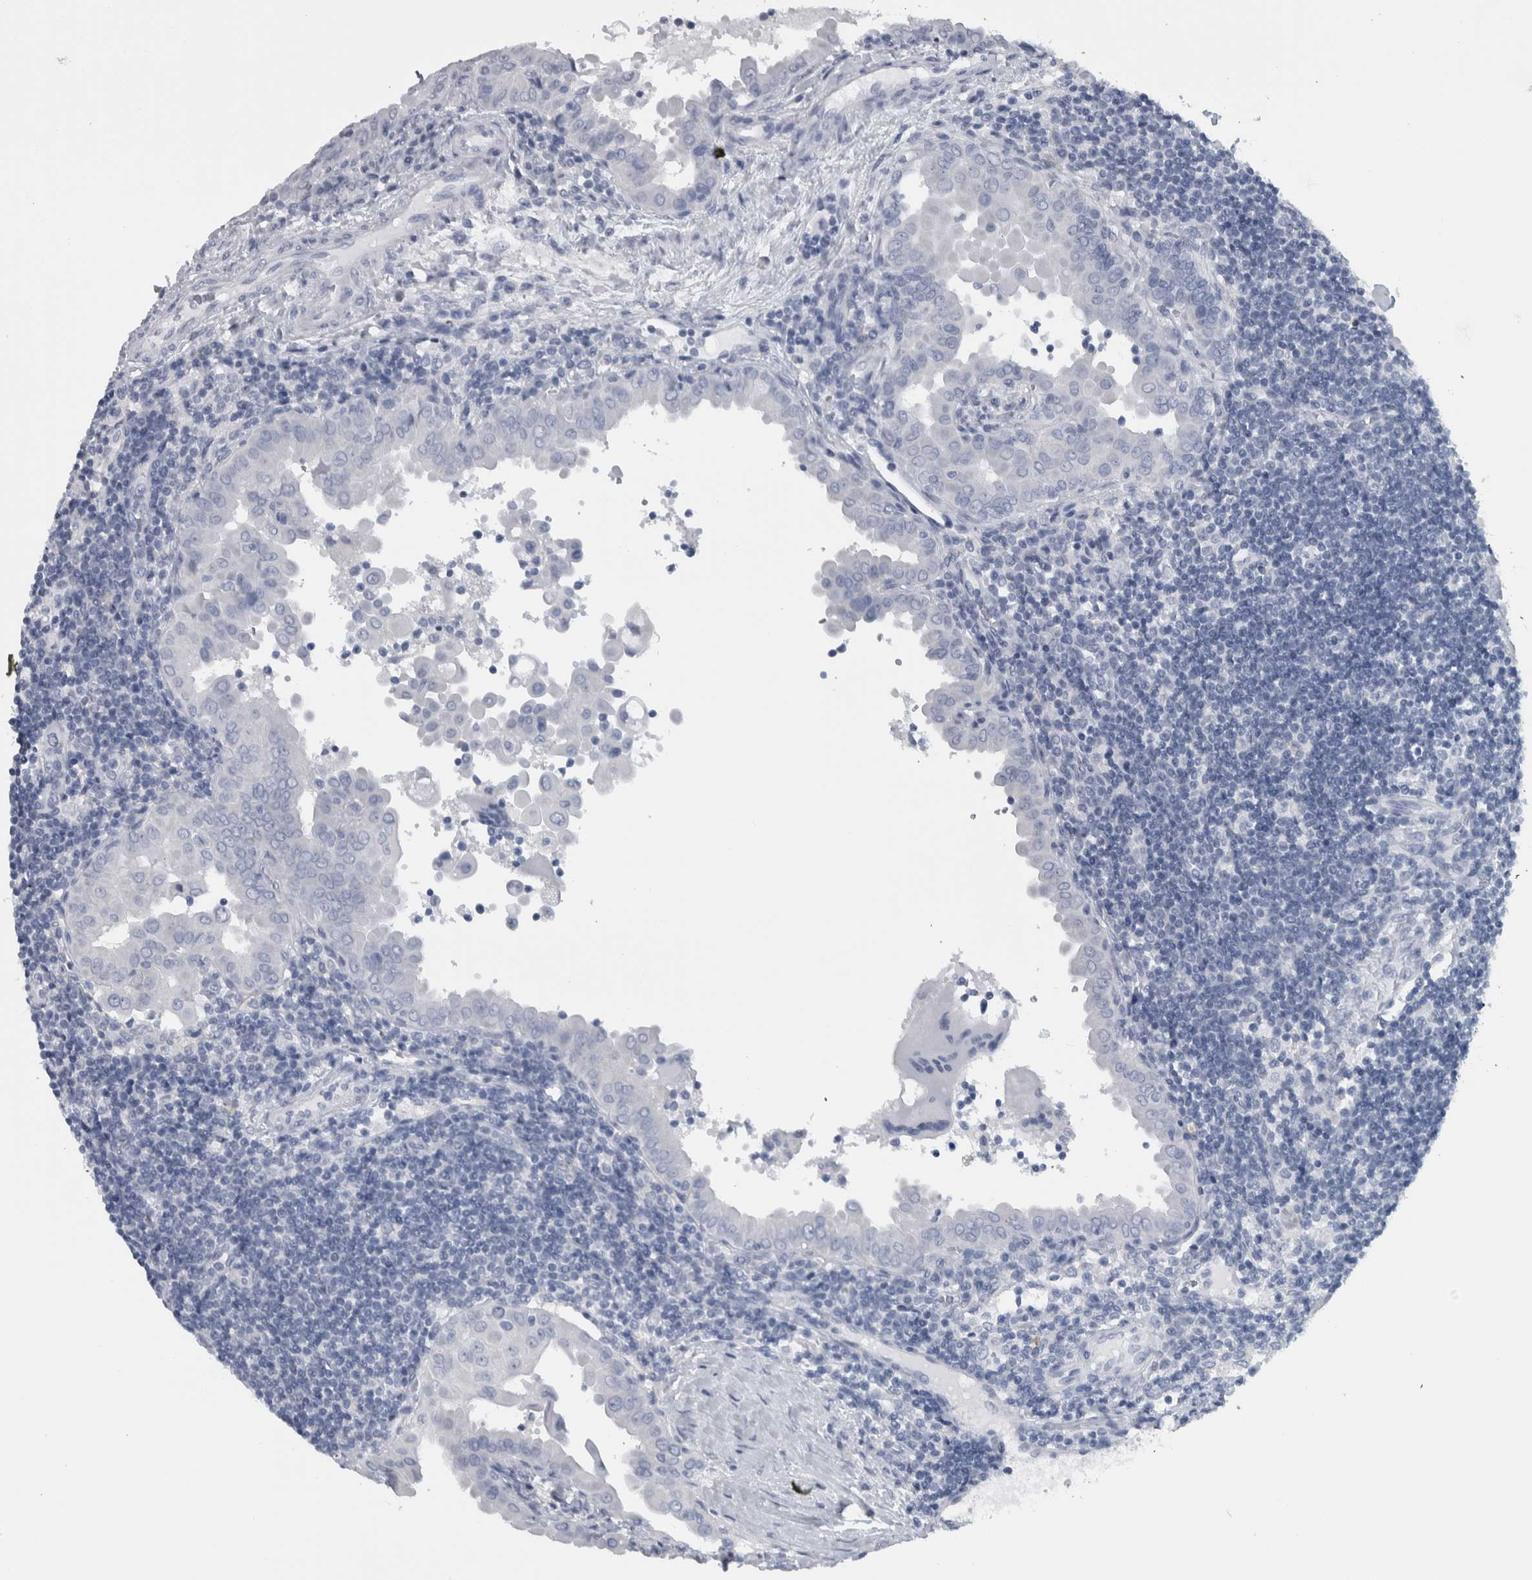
{"staining": {"intensity": "negative", "quantity": "none", "location": "none"}, "tissue": "thyroid cancer", "cell_type": "Tumor cells", "image_type": "cancer", "snomed": [{"axis": "morphology", "description": "Papillary adenocarcinoma, NOS"}, {"axis": "topography", "description": "Thyroid gland"}], "caption": "Immunohistochemistry micrograph of neoplastic tissue: human papillary adenocarcinoma (thyroid) stained with DAB displays no significant protein expression in tumor cells.", "gene": "CDH17", "patient": {"sex": "male", "age": 33}}